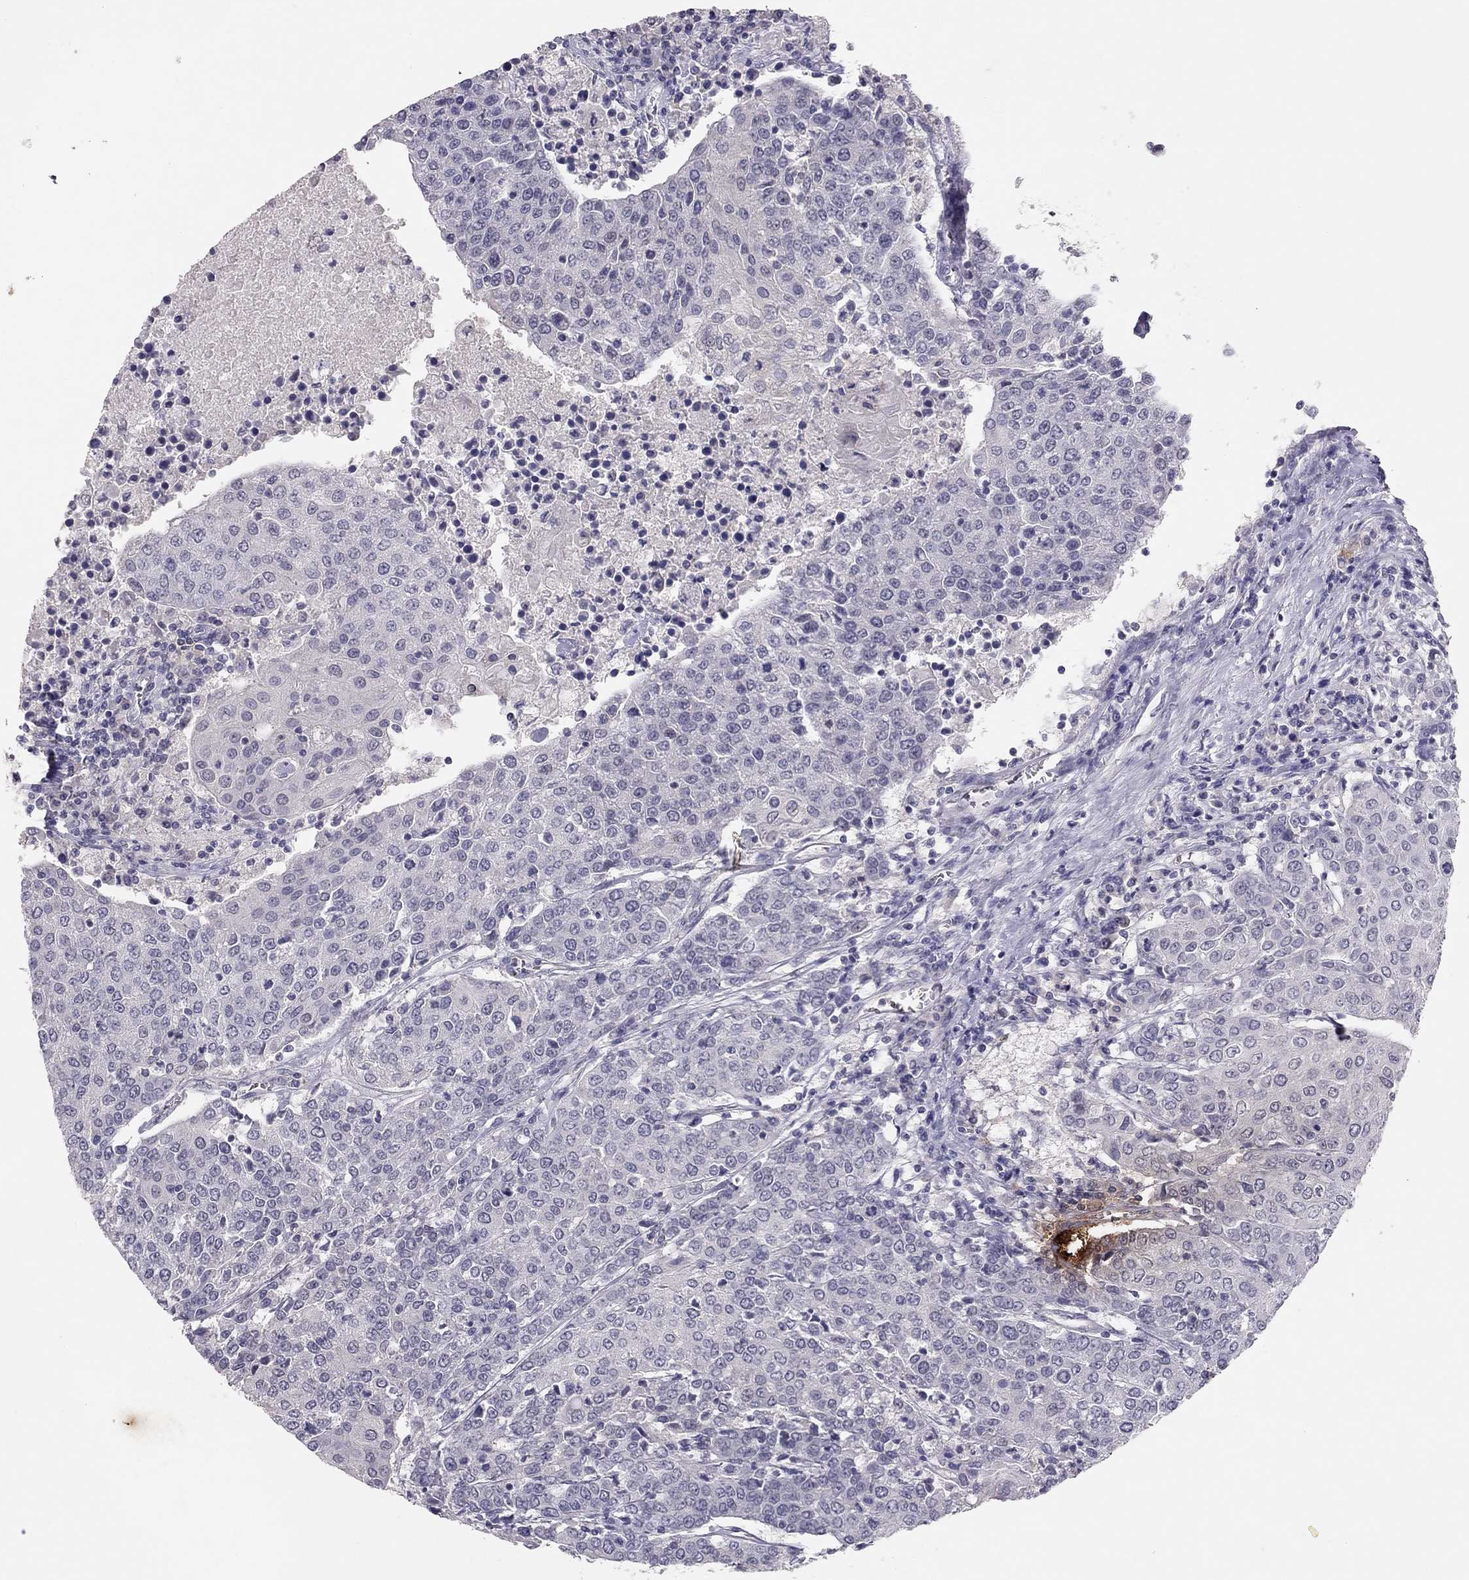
{"staining": {"intensity": "negative", "quantity": "none", "location": "none"}, "tissue": "urothelial cancer", "cell_type": "Tumor cells", "image_type": "cancer", "snomed": [{"axis": "morphology", "description": "Urothelial carcinoma, High grade"}, {"axis": "topography", "description": "Urinary bladder"}], "caption": "The image shows no significant expression in tumor cells of urothelial cancer. Brightfield microscopy of immunohistochemistry (IHC) stained with DAB (brown) and hematoxylin (blue), captured at high magnification.", "gene": "ADORA2A", "patient": {"sex": "female", "age": 85}}